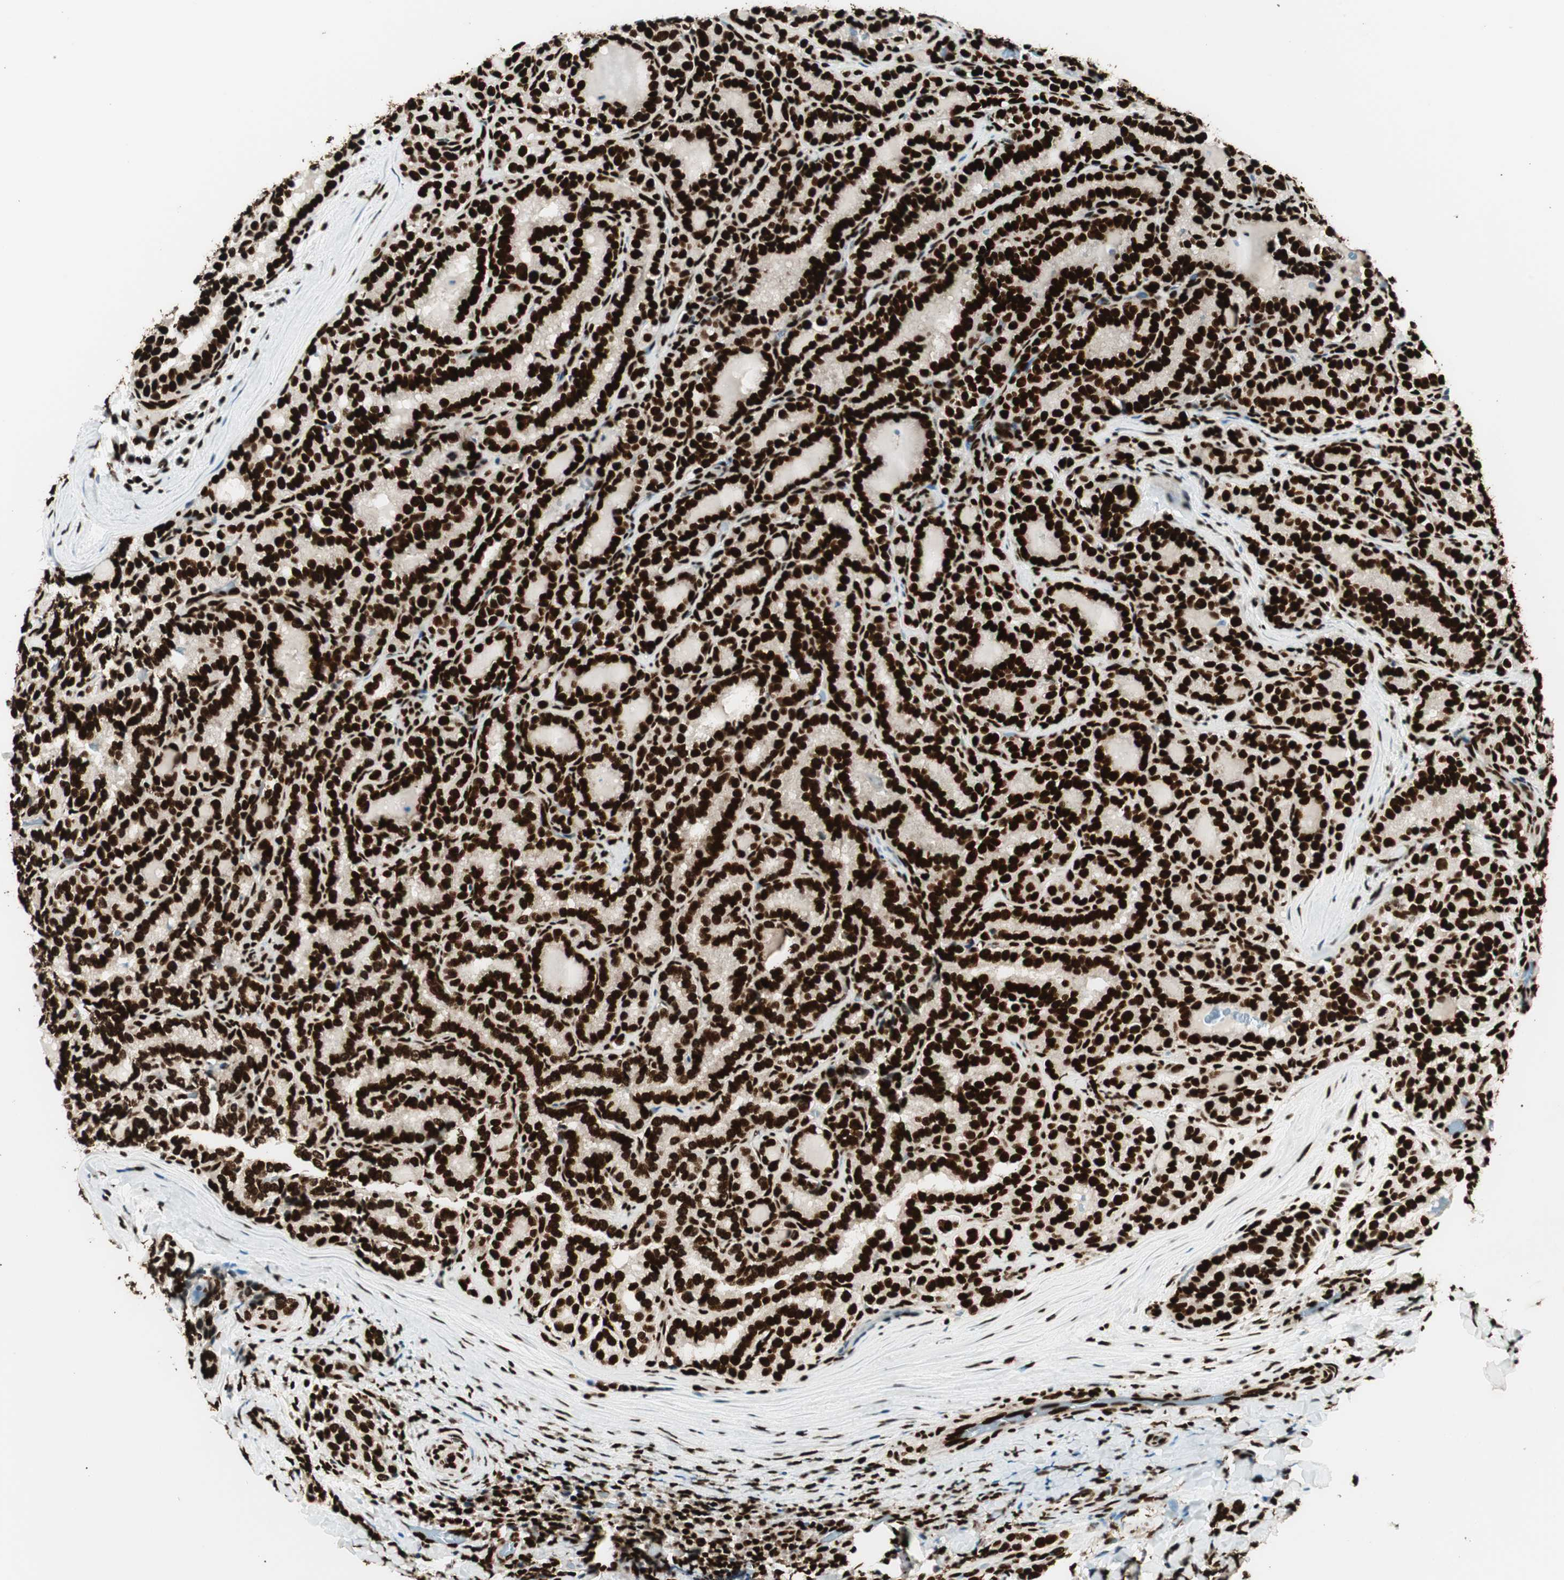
{"staining": {"intensity": "strong", "quantity": ">75%", "location": "nuclear"}, "tissue": "thyroid cancer", "cell_type": "Tumor cells", "image_type": "cancer", "snomed": [{"axis": "morphology", "description": "Normal tissue, NOS"}, {"axis": "morphology", "description": "Papillary adenocarcinoma, NOS"}, {"axis": "topography", "description": "Thyroid gland"}], "caption": "Papillary adenocarcinoma (thyroid) stained with DAB (3,3'-diaminobenzidine) IHC shows high levels of strong nuclear staining in about >75% of tumor cells. (brown staining indicates protein expression, while blue staining denotes nuclei).", "gene": "EWSR1", "patient": {"sex": "female", "age": 30}}